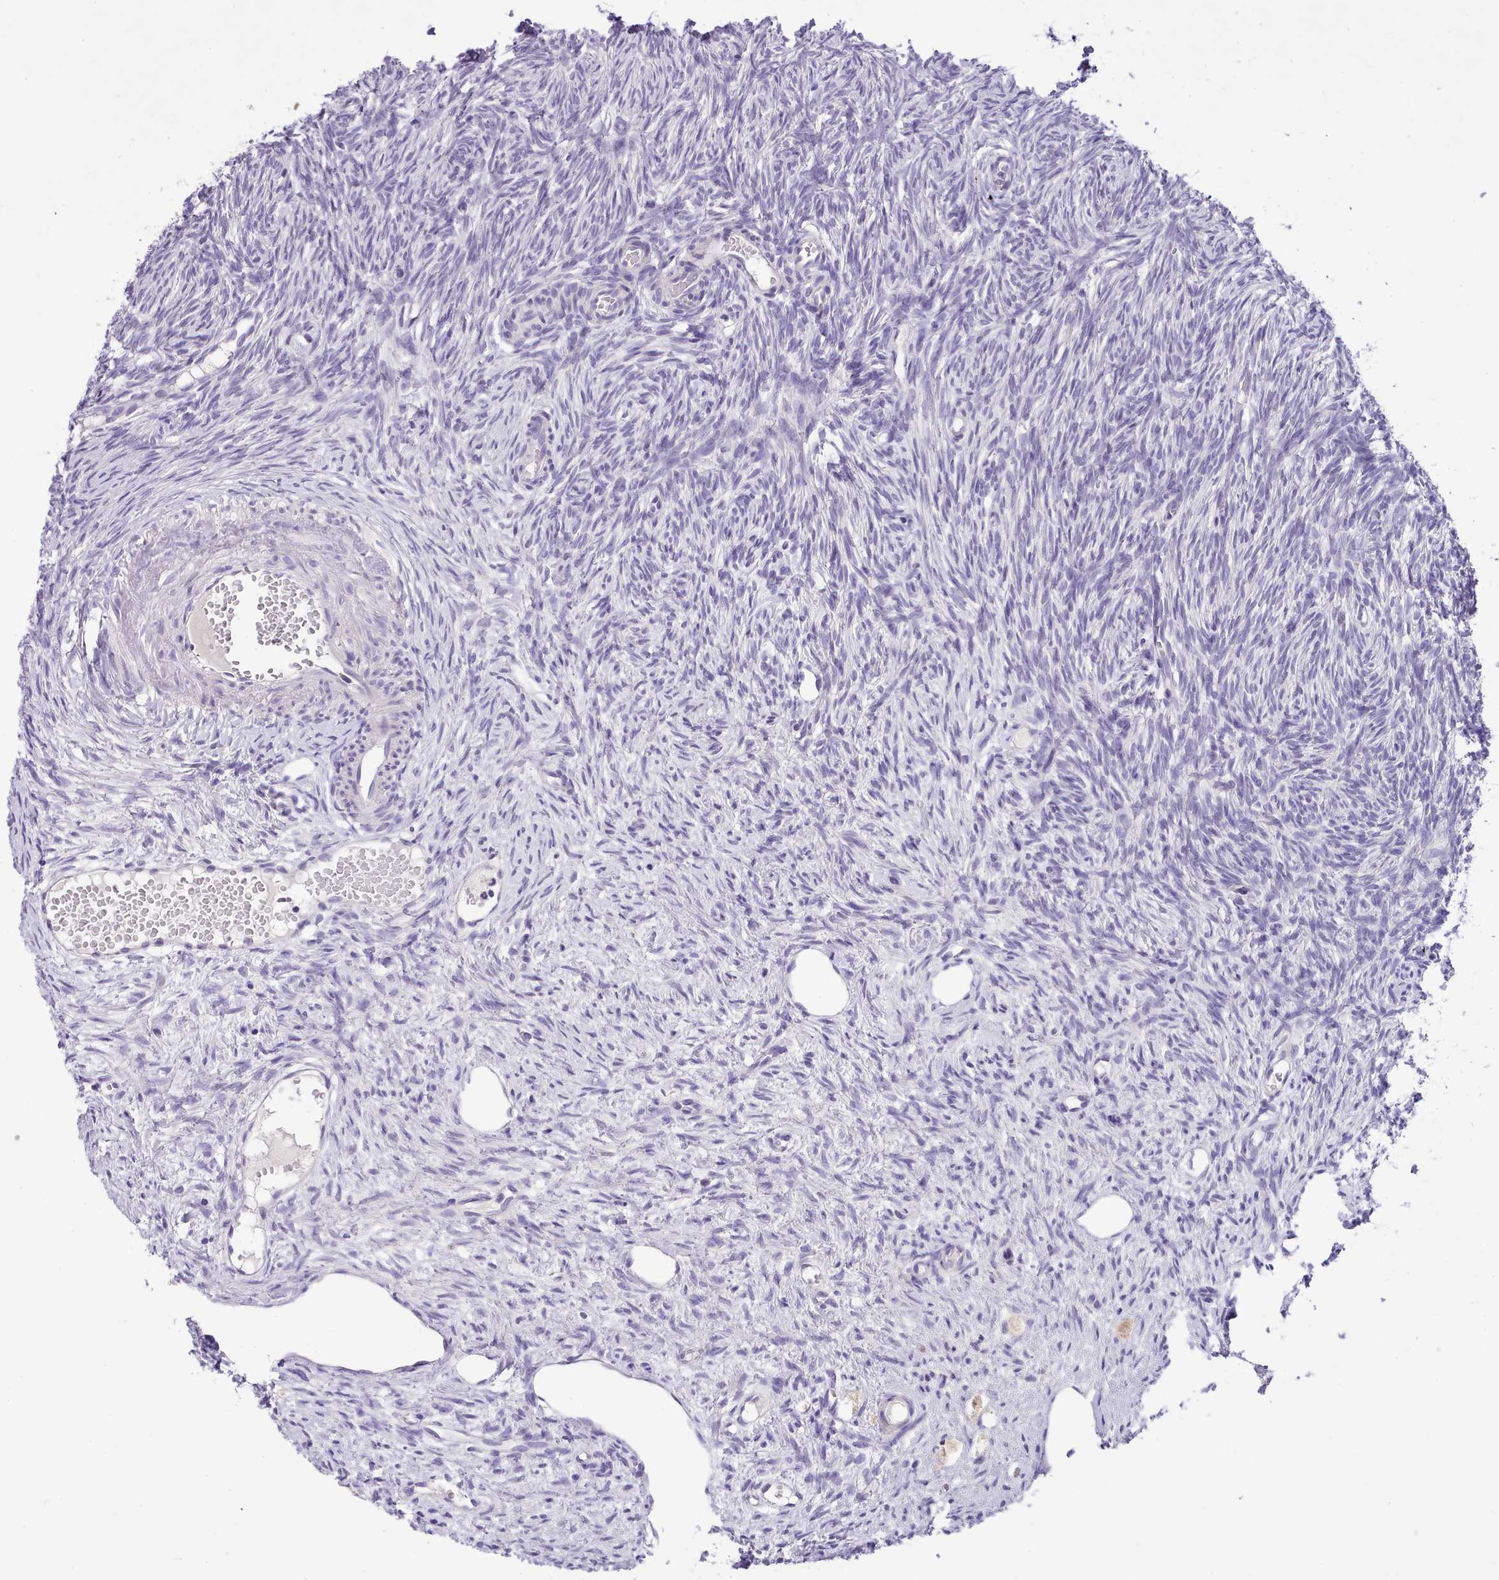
{"staining": {"intensity": "negative", "quantity": "none", "location": "none"}, "tissue": "ovary", "cell_type": "Follicle cells", "image_type": "normal", "snomed": [{"axis": "morphology", "description": "Normal tissue, NOS"}, {"axis": "topography", "description": "Ovary"}], "caption": "A photomicrograph of human ovary is negative for staining in follicle cells.", "gene": "FAM83E", "patient": {"sex": "female", "age": 51}}